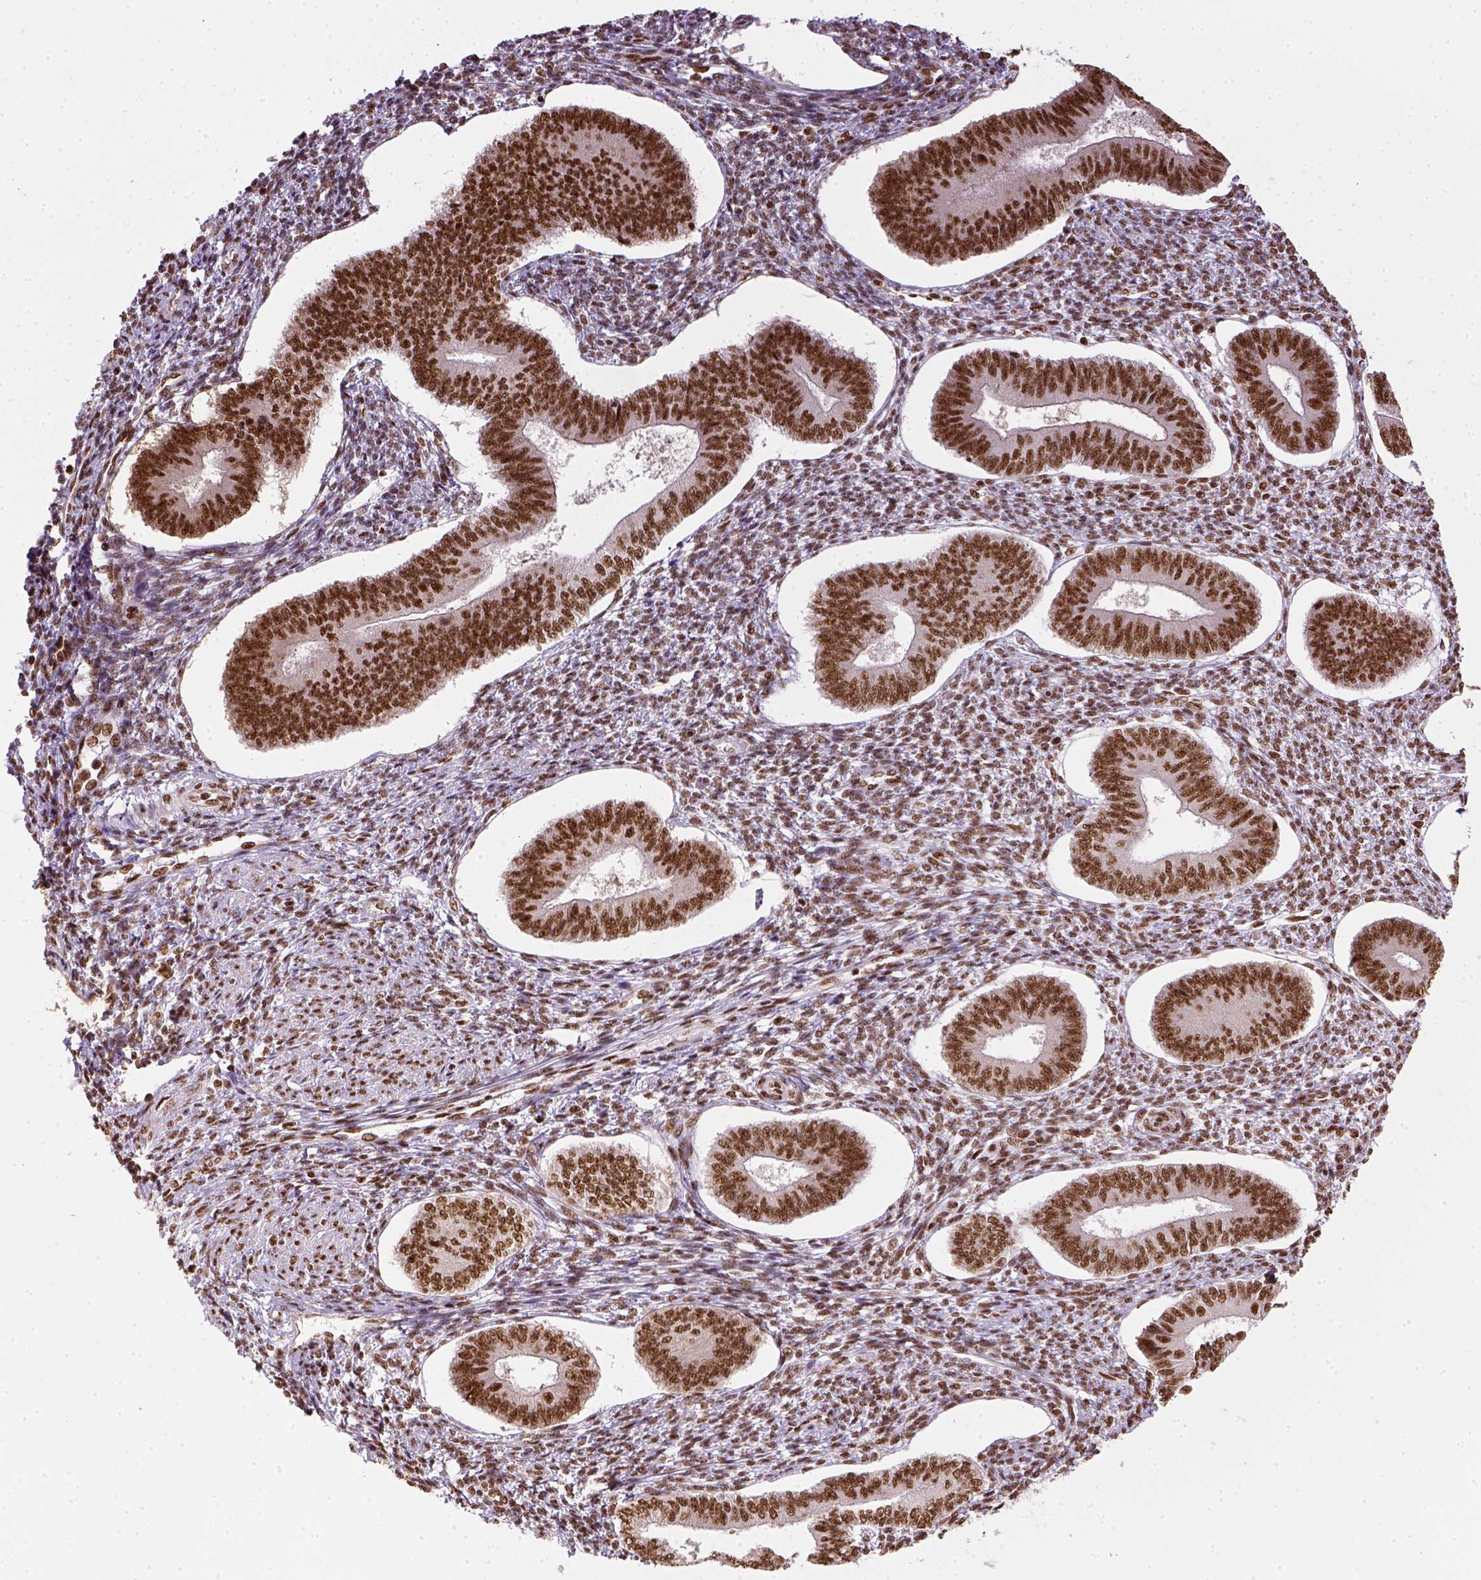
{"staining": {"intensity": "moderate", "quantity": ">75%", "location": "nuclear"}, "tissue": "endometrium", "cell_type": "Cells in endometrial stroma", "image_type": "normal", "snomed": [{"axis": "morphology", "description": "Normal tissue, NOS"}, {"axis": "topography", "description": "Endometrium"}], "caption": "IHC photomicrograph of unremarkable endometrium stained for a protein (brown), which displays medium levels of moderate nuclear expression in approximately >75% of cells in endometrial stroma.", "gene": "CCAR1", "patient": {"sex": "female", "age": 42}}